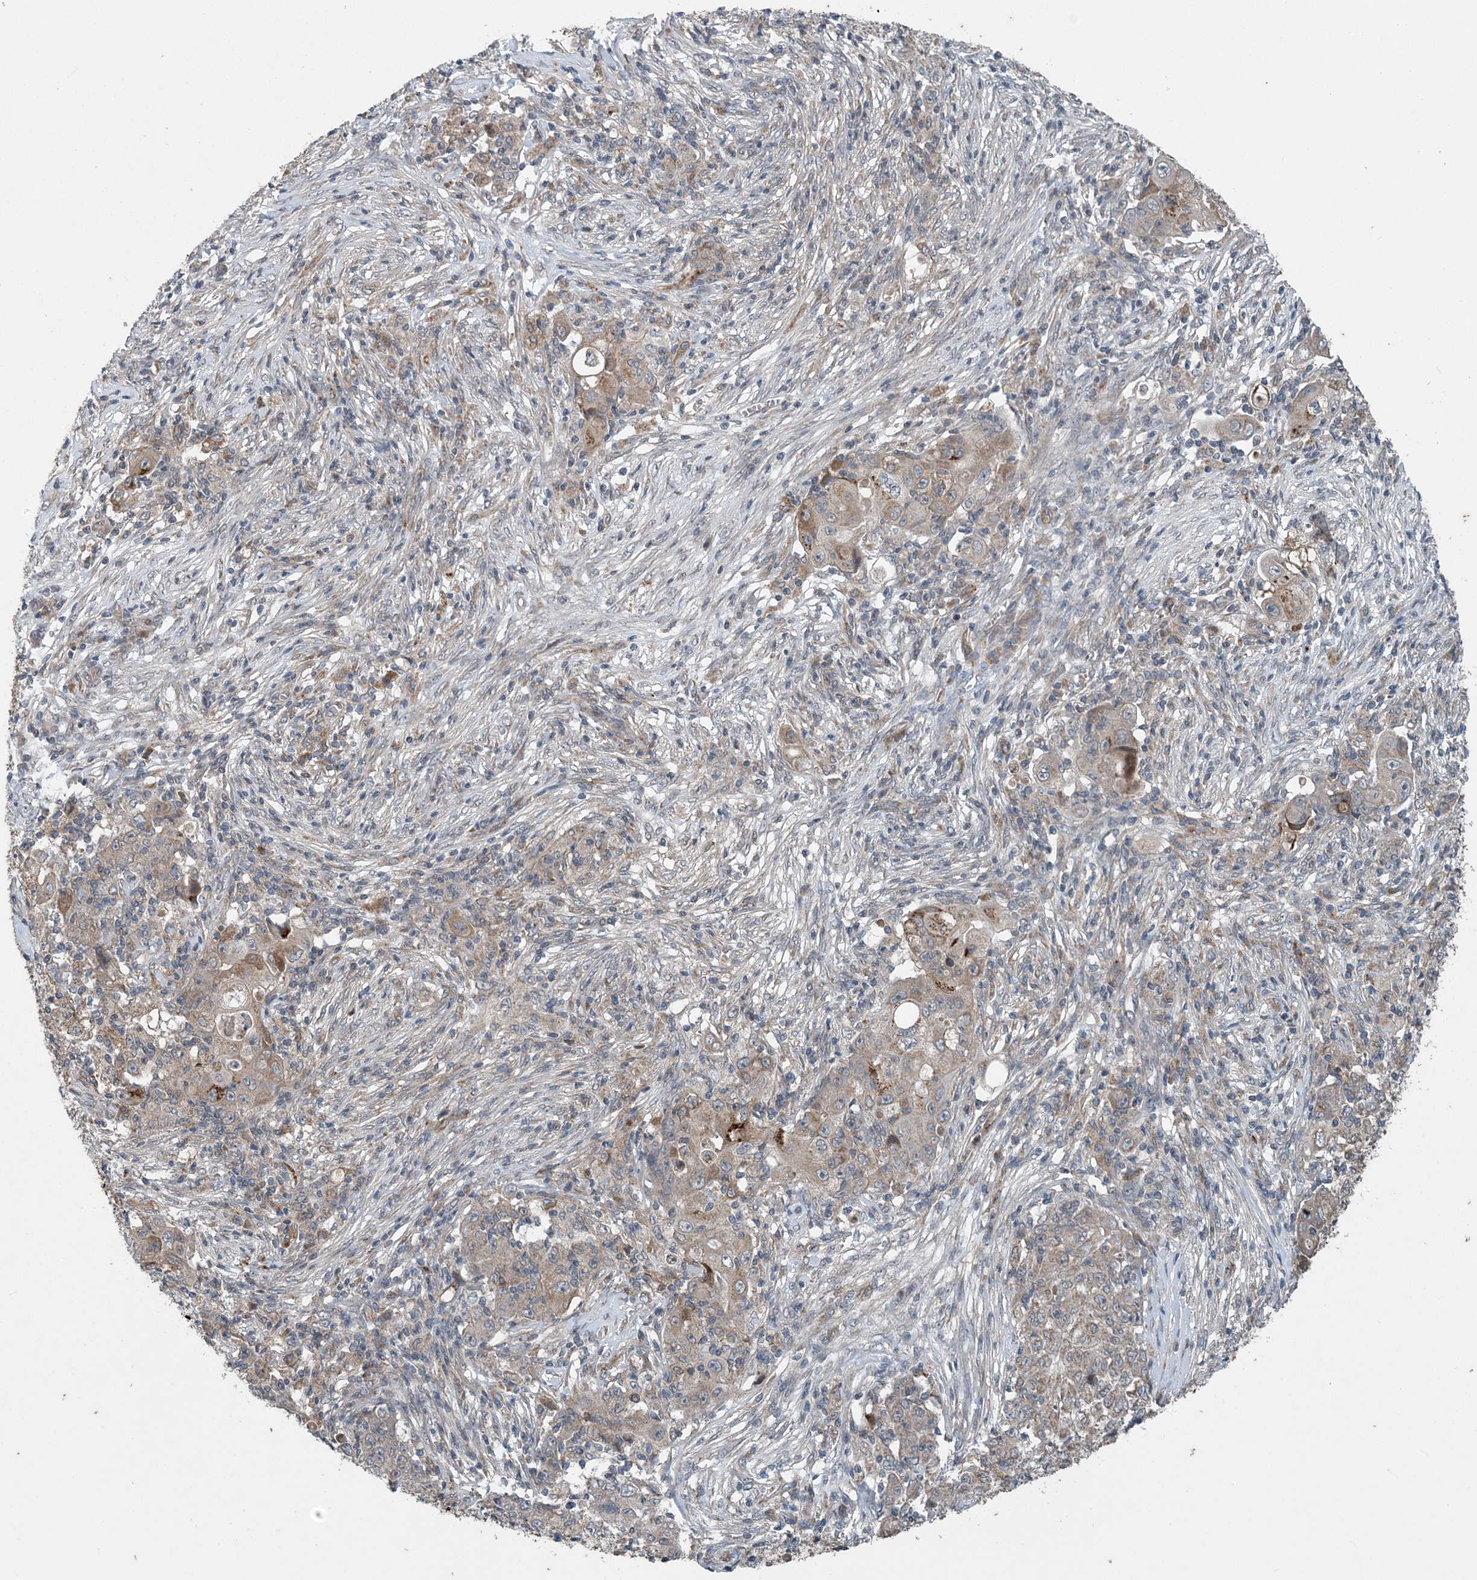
{"staining": {"intensity": "moderate", "quantity": "<25%", "location": "cytoplasmic/membranous"}, "tissue": "ovarian cancer", "cell_type": "Tumor cells", "image_type": "cancer", "snomed": [{"axis": "morphology", "description": "Carcinoma, endometroid"}, {"axis": "topography", "description": "Ovary"}], "caption": "Tumor cells reveal low levels of moderate cytoplasmic/membranous positivity in approximately <25% of cells in ovarian endometroid carcinoma.", "gene": "MYO9B", "patient": {"sex": "female", "age": 42}}